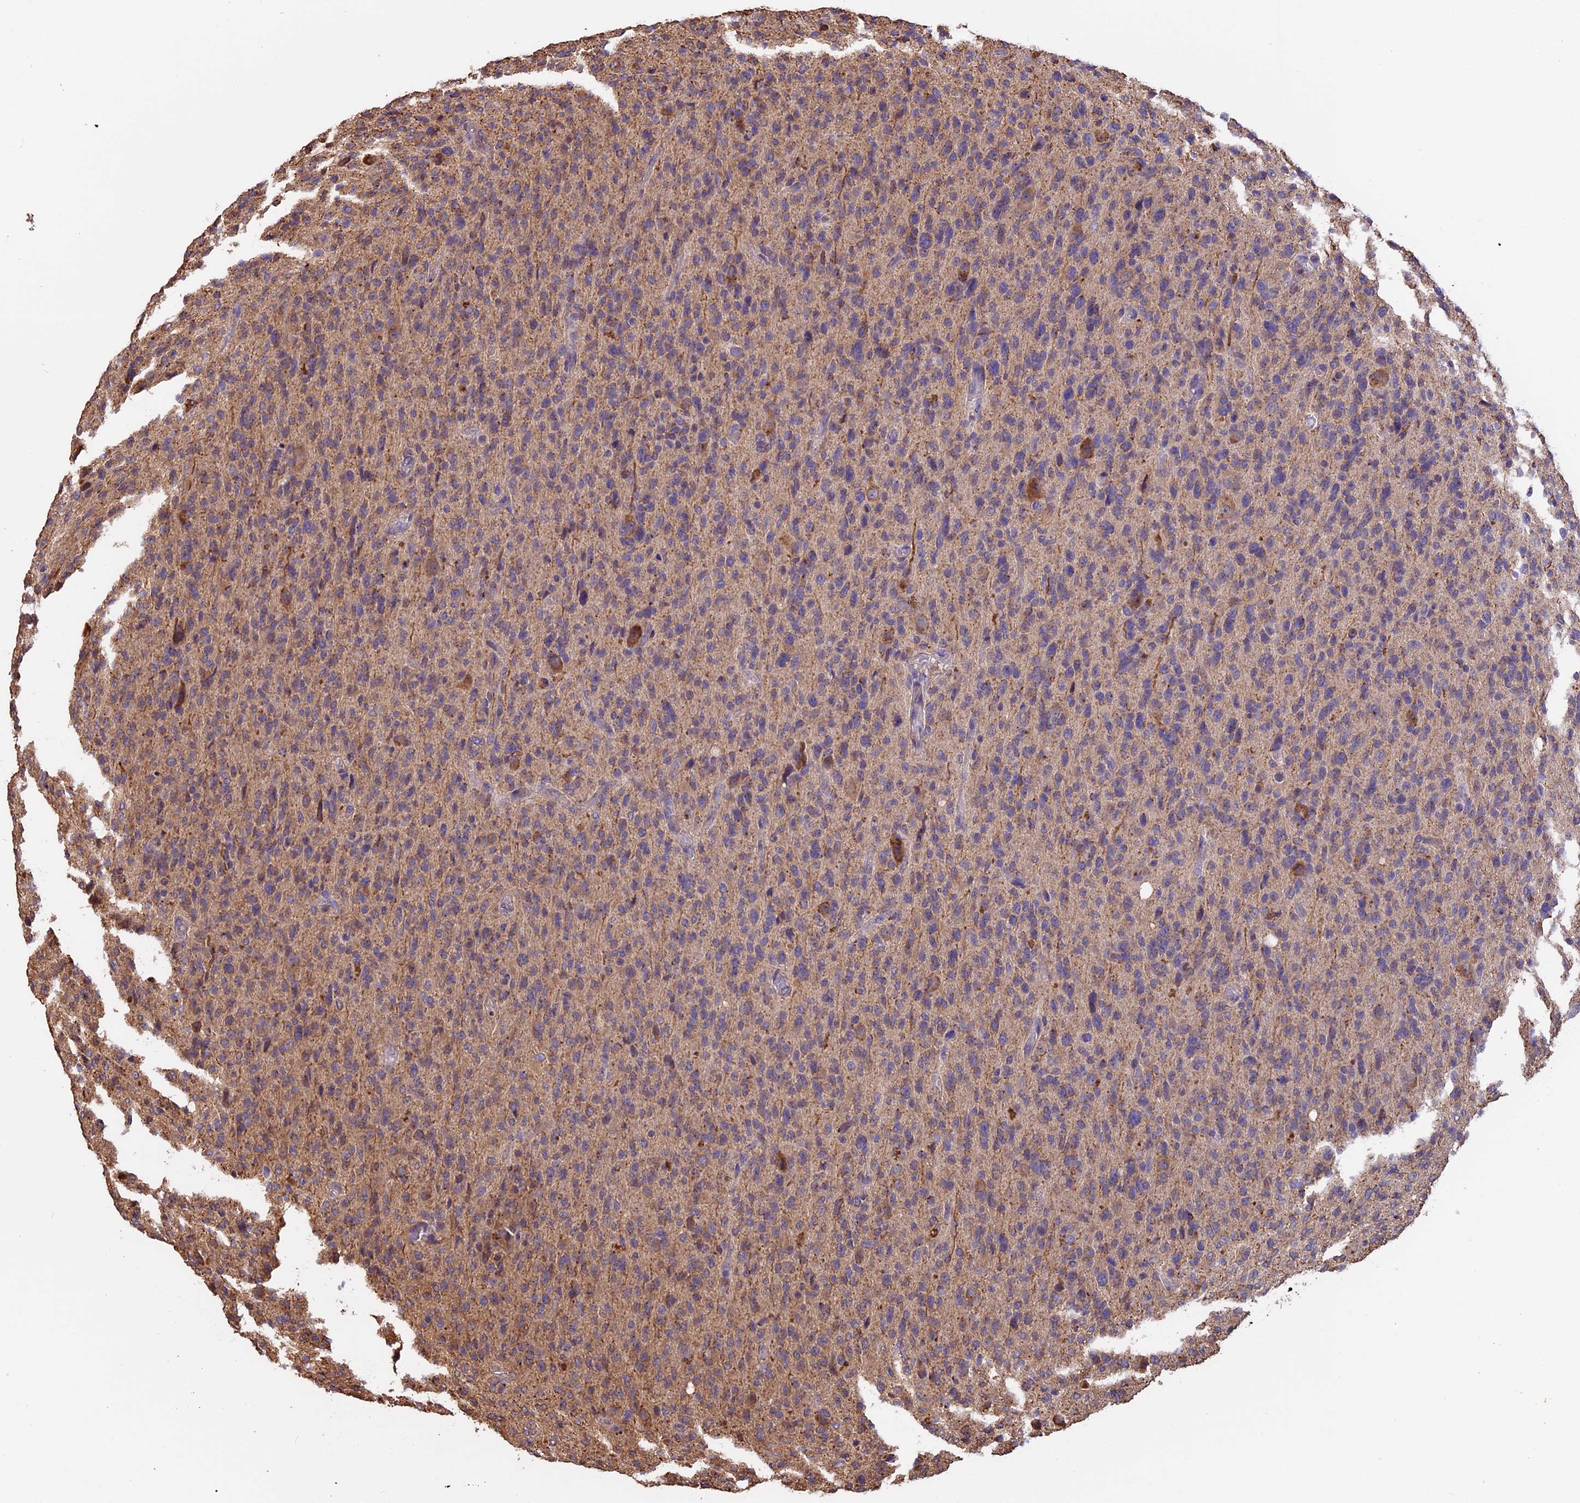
{"staining": {"intensity": "weak", "quantity": "<25%", "location": "cytoplasmic/membranous"}, "tissue": "glioma", "cell_type": "Tumor cells", "image_type": "cancer", "snomed": [{"axis": "morphology", "description": "Glioma, malignant, High grade"}, {"axis": "topography", "description": "Brain"}], "caption": "Glioma stained for a protein using IHC reveals no staining tumor cells.", "gene": "CHMP2A", "patient": {"sex": "female", "age": 57}}